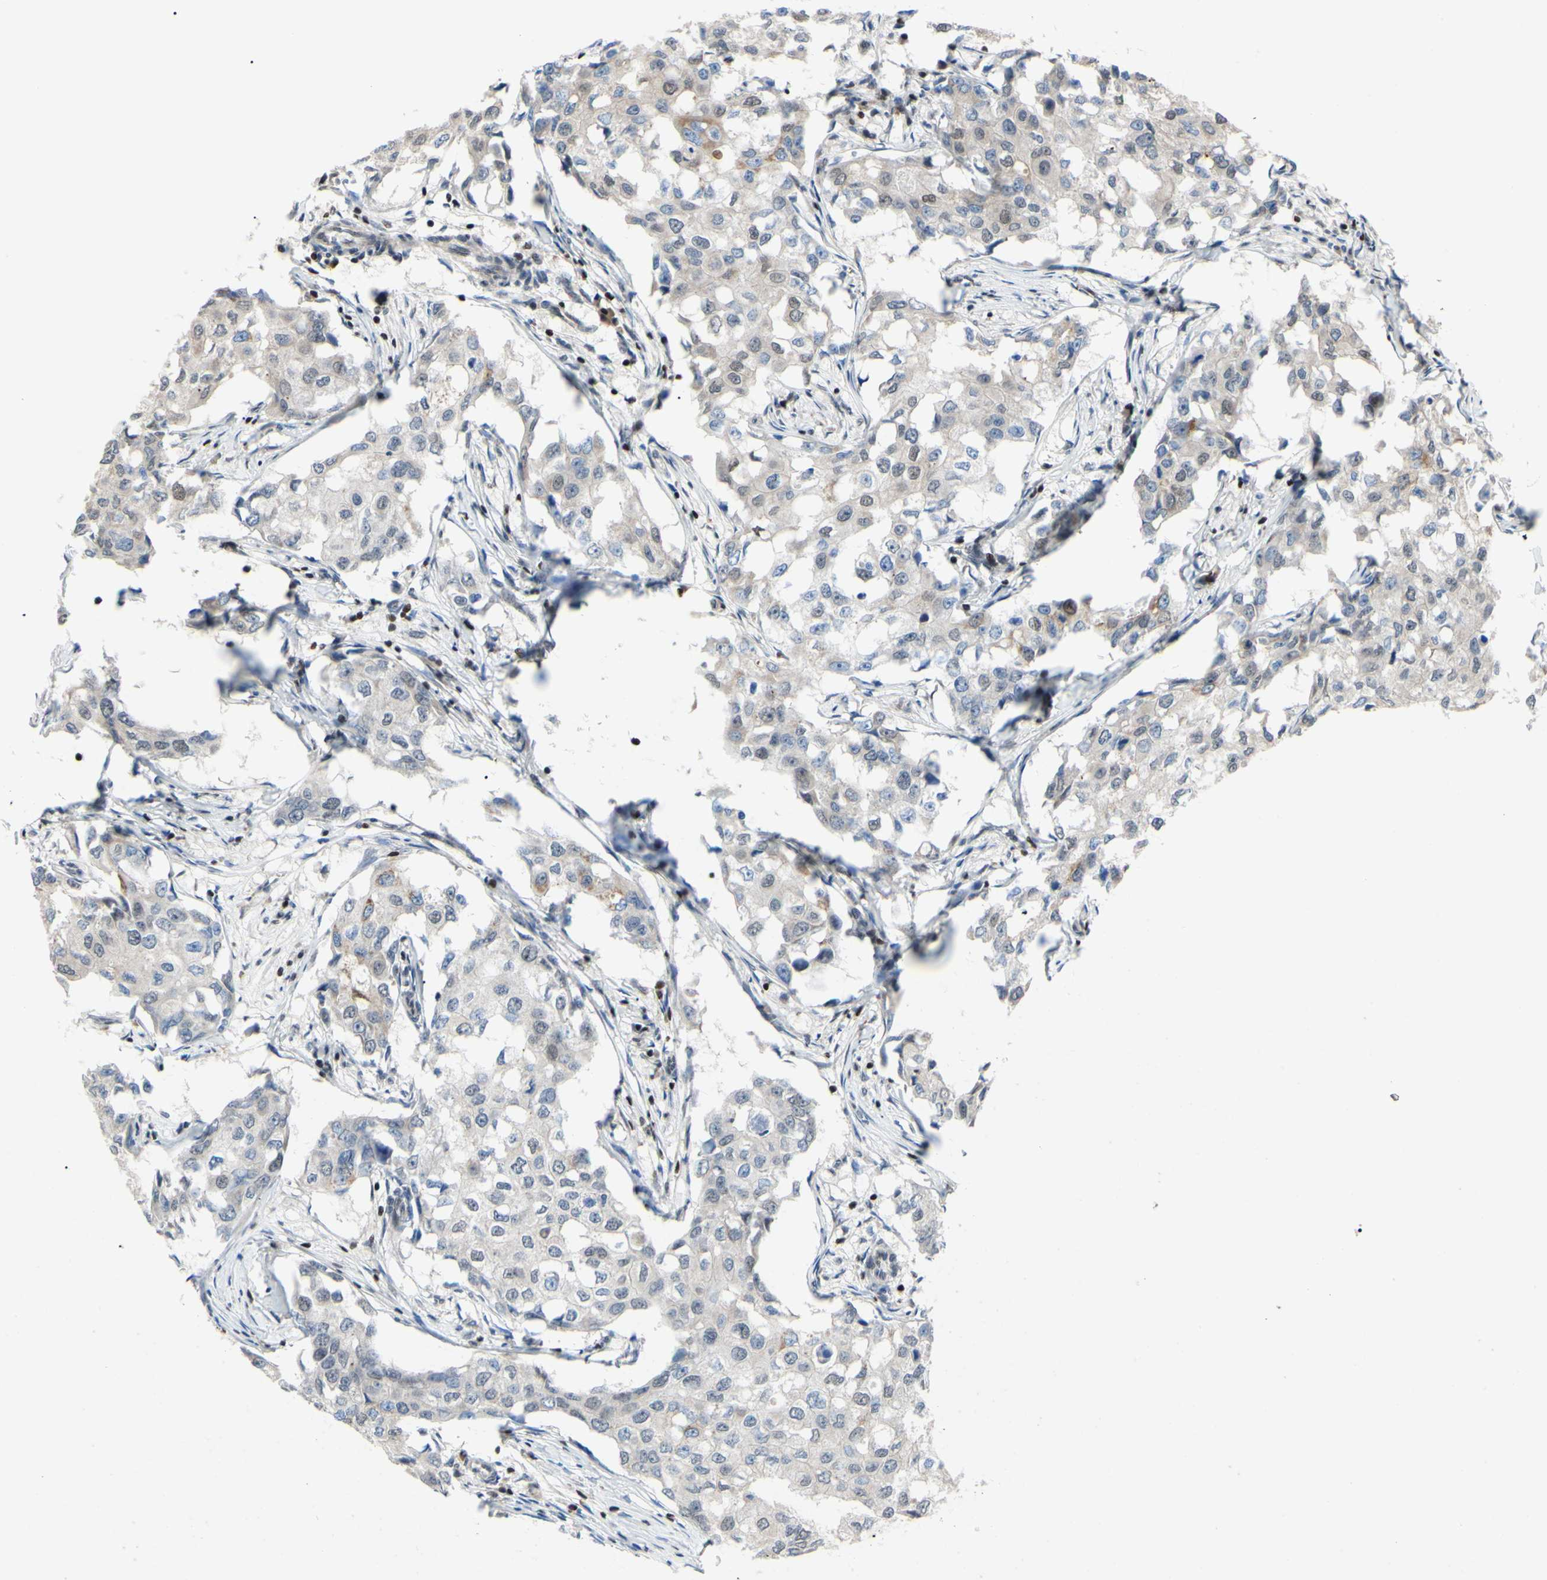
{"staining": {"intensity": "weak", "quantity": "25%-75%", "location": "cytoplasmic/membranous"}, "tissue": "breast cancer", "cell_type": "Tumor cells", "image_type": "cancer", "snomed": [{"axis": "morphology", "description": "Duct carcinoma"}, {"axis": "topography", "description": "Breast"}], "caption": "An IHC histopathology image of neoplastic tissue is shown. Protein staining in brown labels weak cytoplasmic/membranous positivity in infiltrating ductal carcinoma (breast) within tumor cells. Ihc stains the protein in brown and the nuclei are stained blue.", "gene": "SP4", "patient": {"sex": "female", "age": 27}}